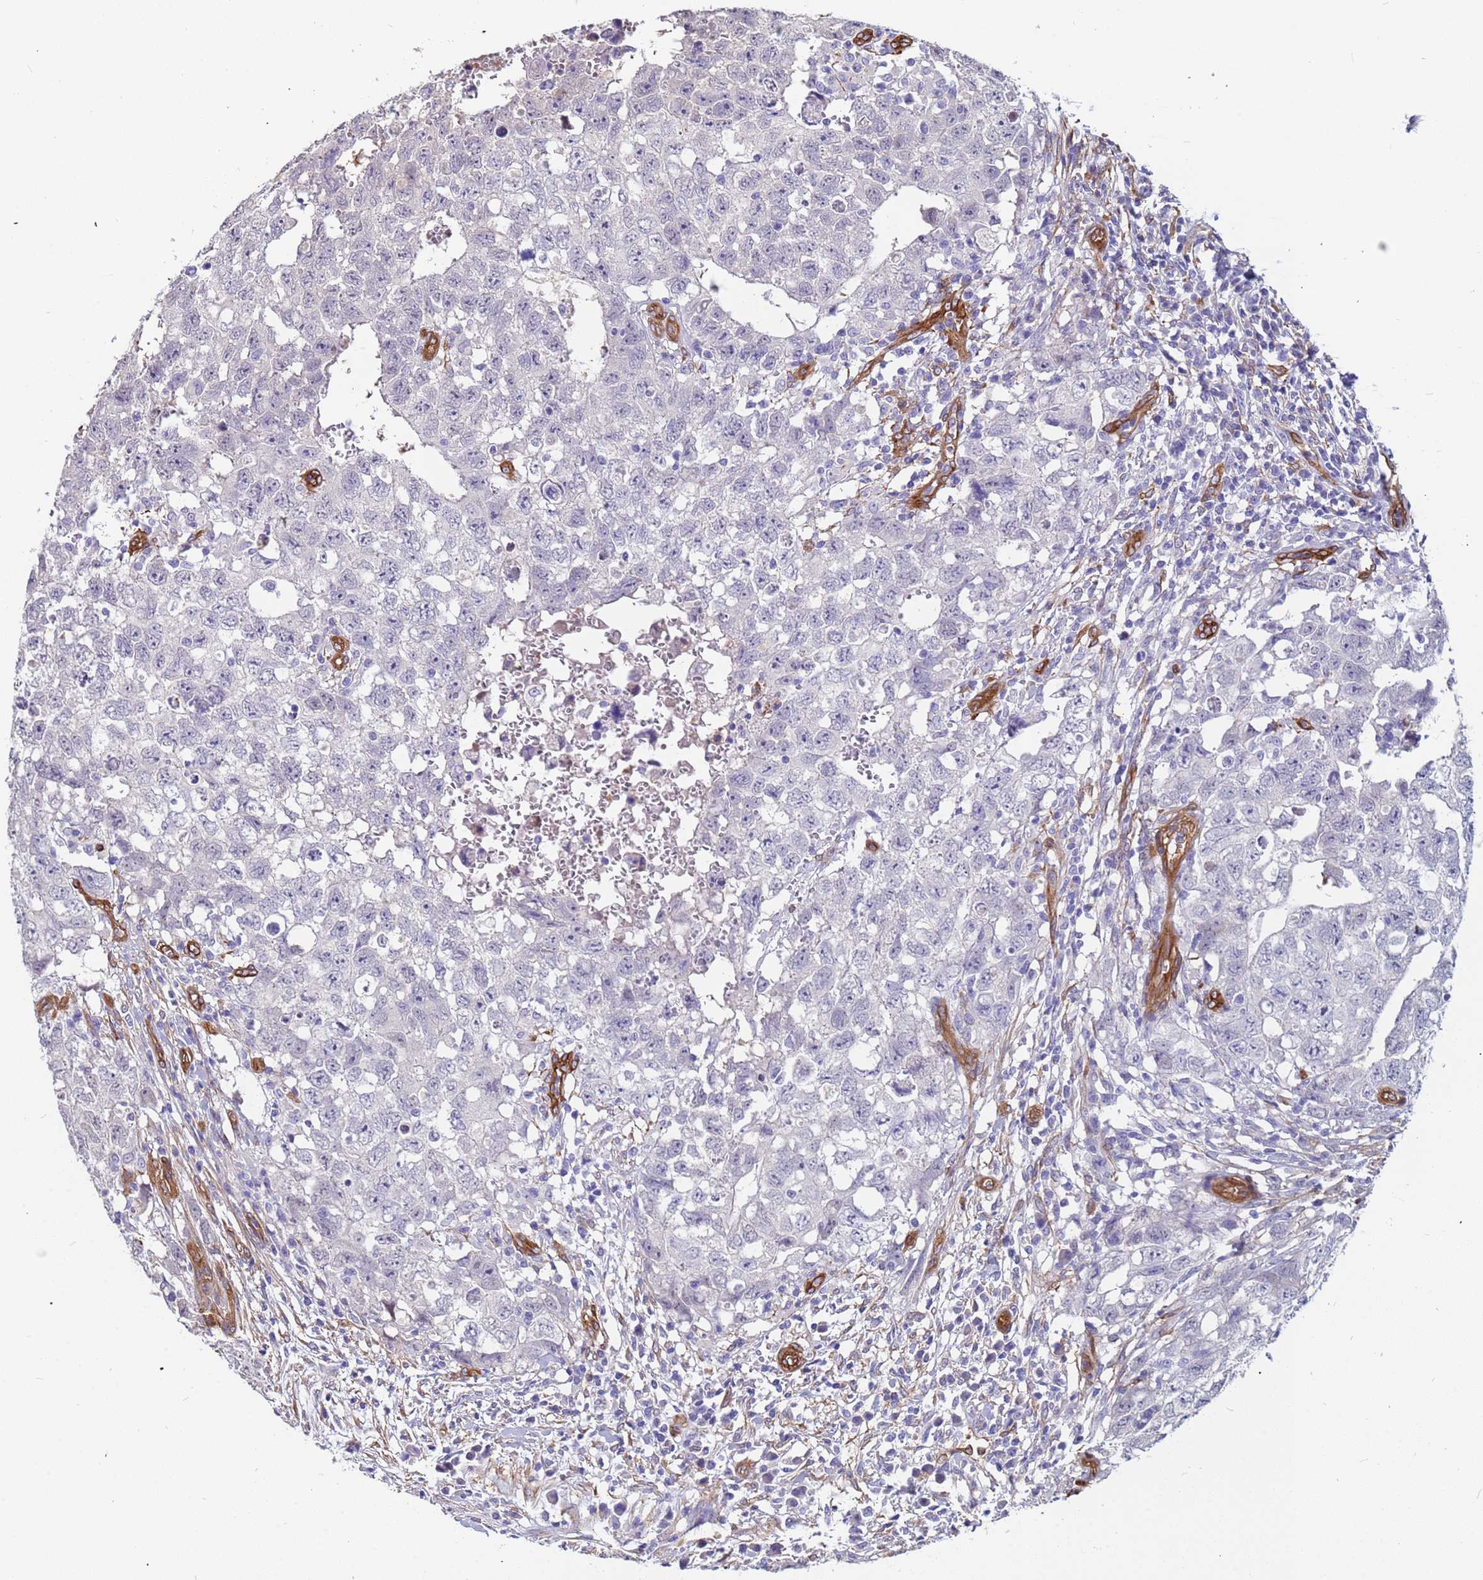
{"staining": {"intensity": "negative", "quantity": "none", "location": "none"}, "tissue": "testis cancer", "cell_type": "Tumor cells", "image_type": "cancer", "snomed": [{"axis": "morphology", "description": "Seminoma, NOS"}, {"axis": "morphology", "description": "Carcinoma, Embryonal, NOS"}, {"axis": "topography", "description": "Testis"}], "caption": "Immunohistochemical staining of embryonal carcinoma (testis) demonstrates no significant staining in tumor cells. (DAB (3,3'-diaminobenzidine) immunohistochemistry (IHC) visualized using brightfield microscopy, high magnification).", "gene": "EHD2", "patient": {"sex": "male", "age": 29}}